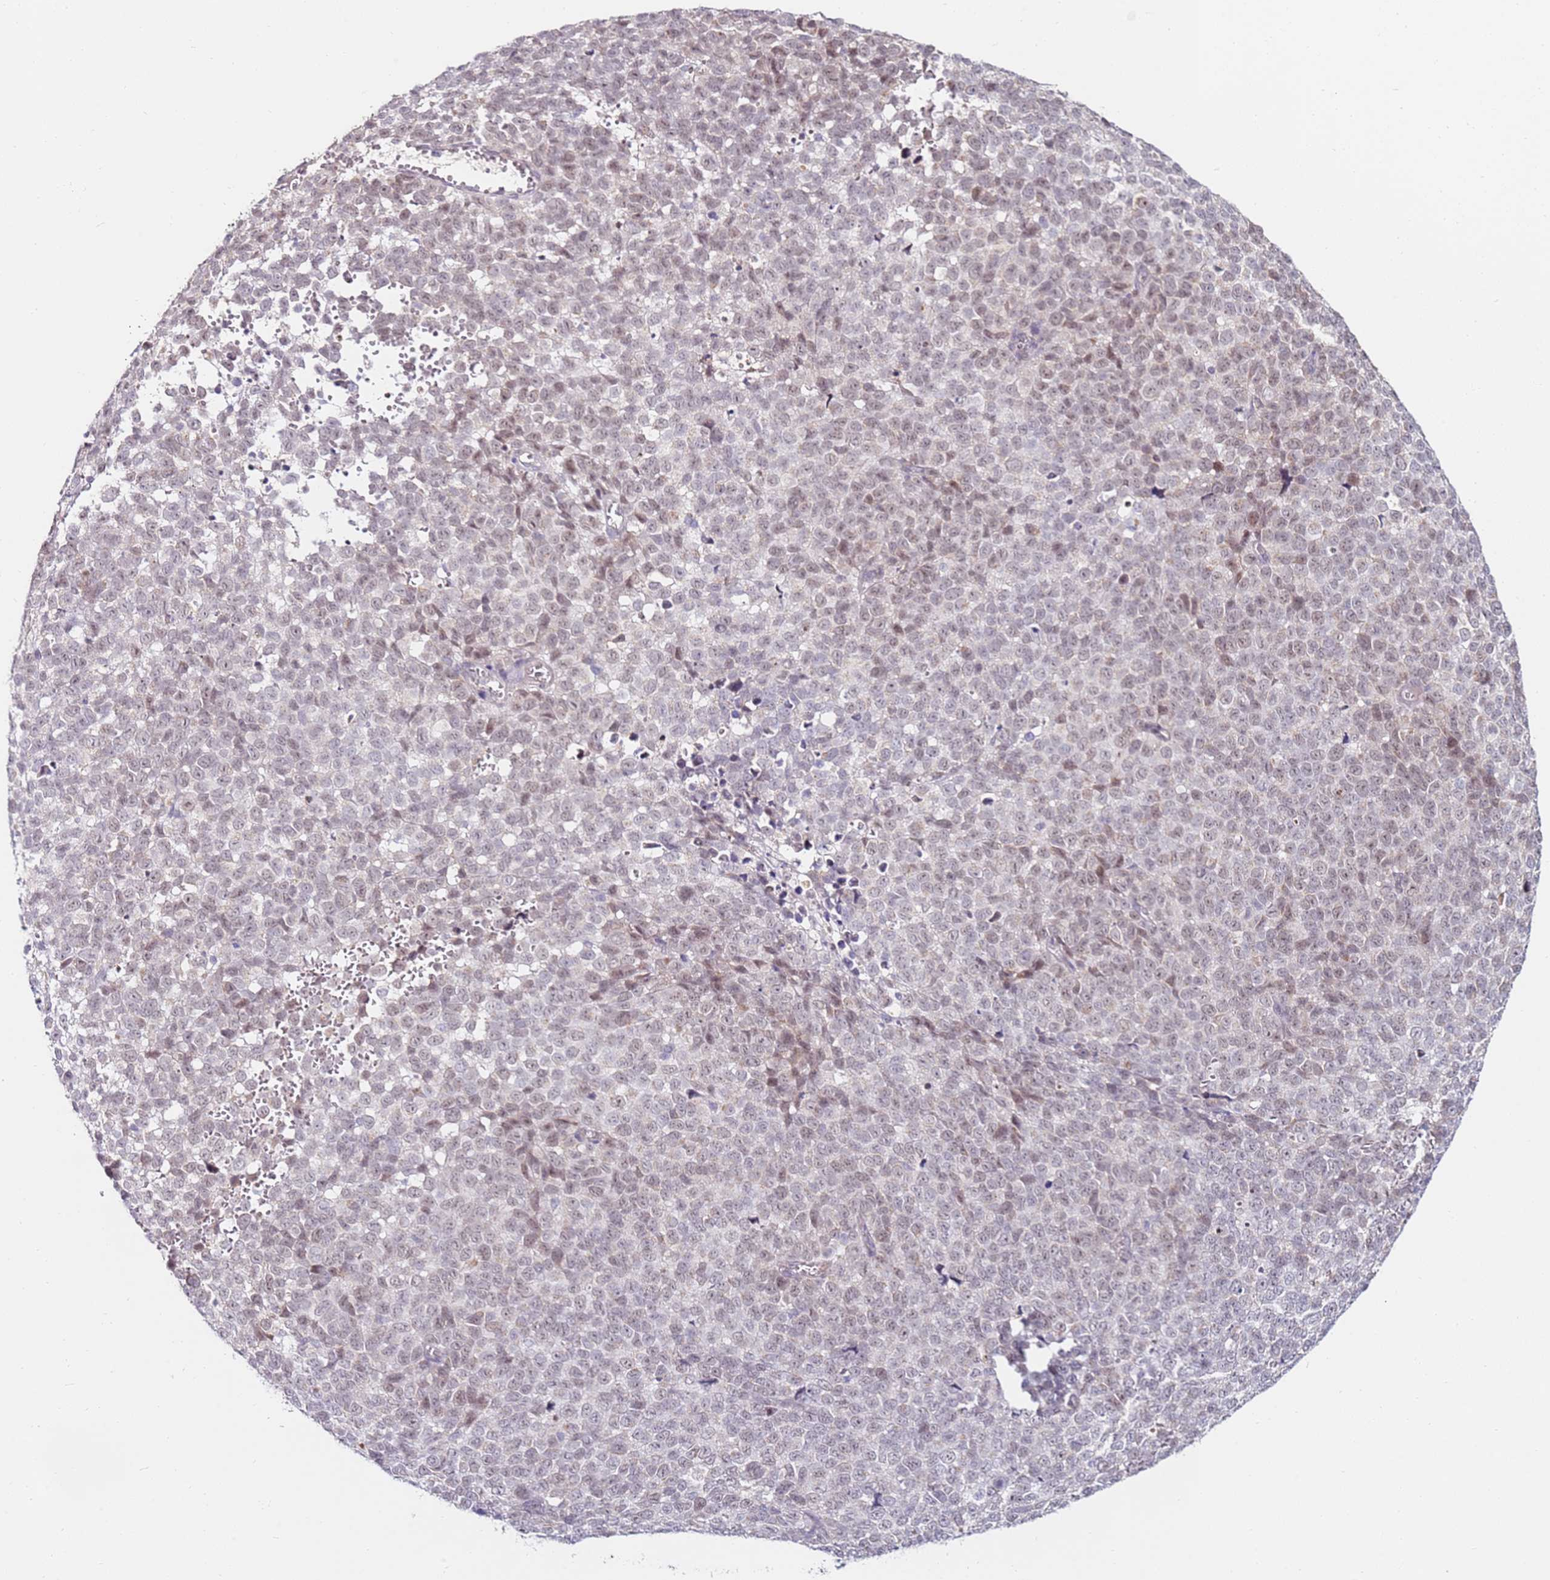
{"staining": {"intensity": "weak", "quantity": "25%-75%", "location": "nuclear"}, "tissue": "melanoma", "cell_type": "Tumor cells", "image_type": "cancer", "snomed": [{"axis": "morphology", "description": "Malignant melanoma, NOS"}, {"axis": "topography", "description": "Nose, NOS"}], "caption": "Melanoma was stained to show a protein in brown. There is low levels of weak nuclear positivity in approximately 25%-75% of tumor cells.", "gene": "RARS2", "patient": {"sex": "female", "age": 48}}